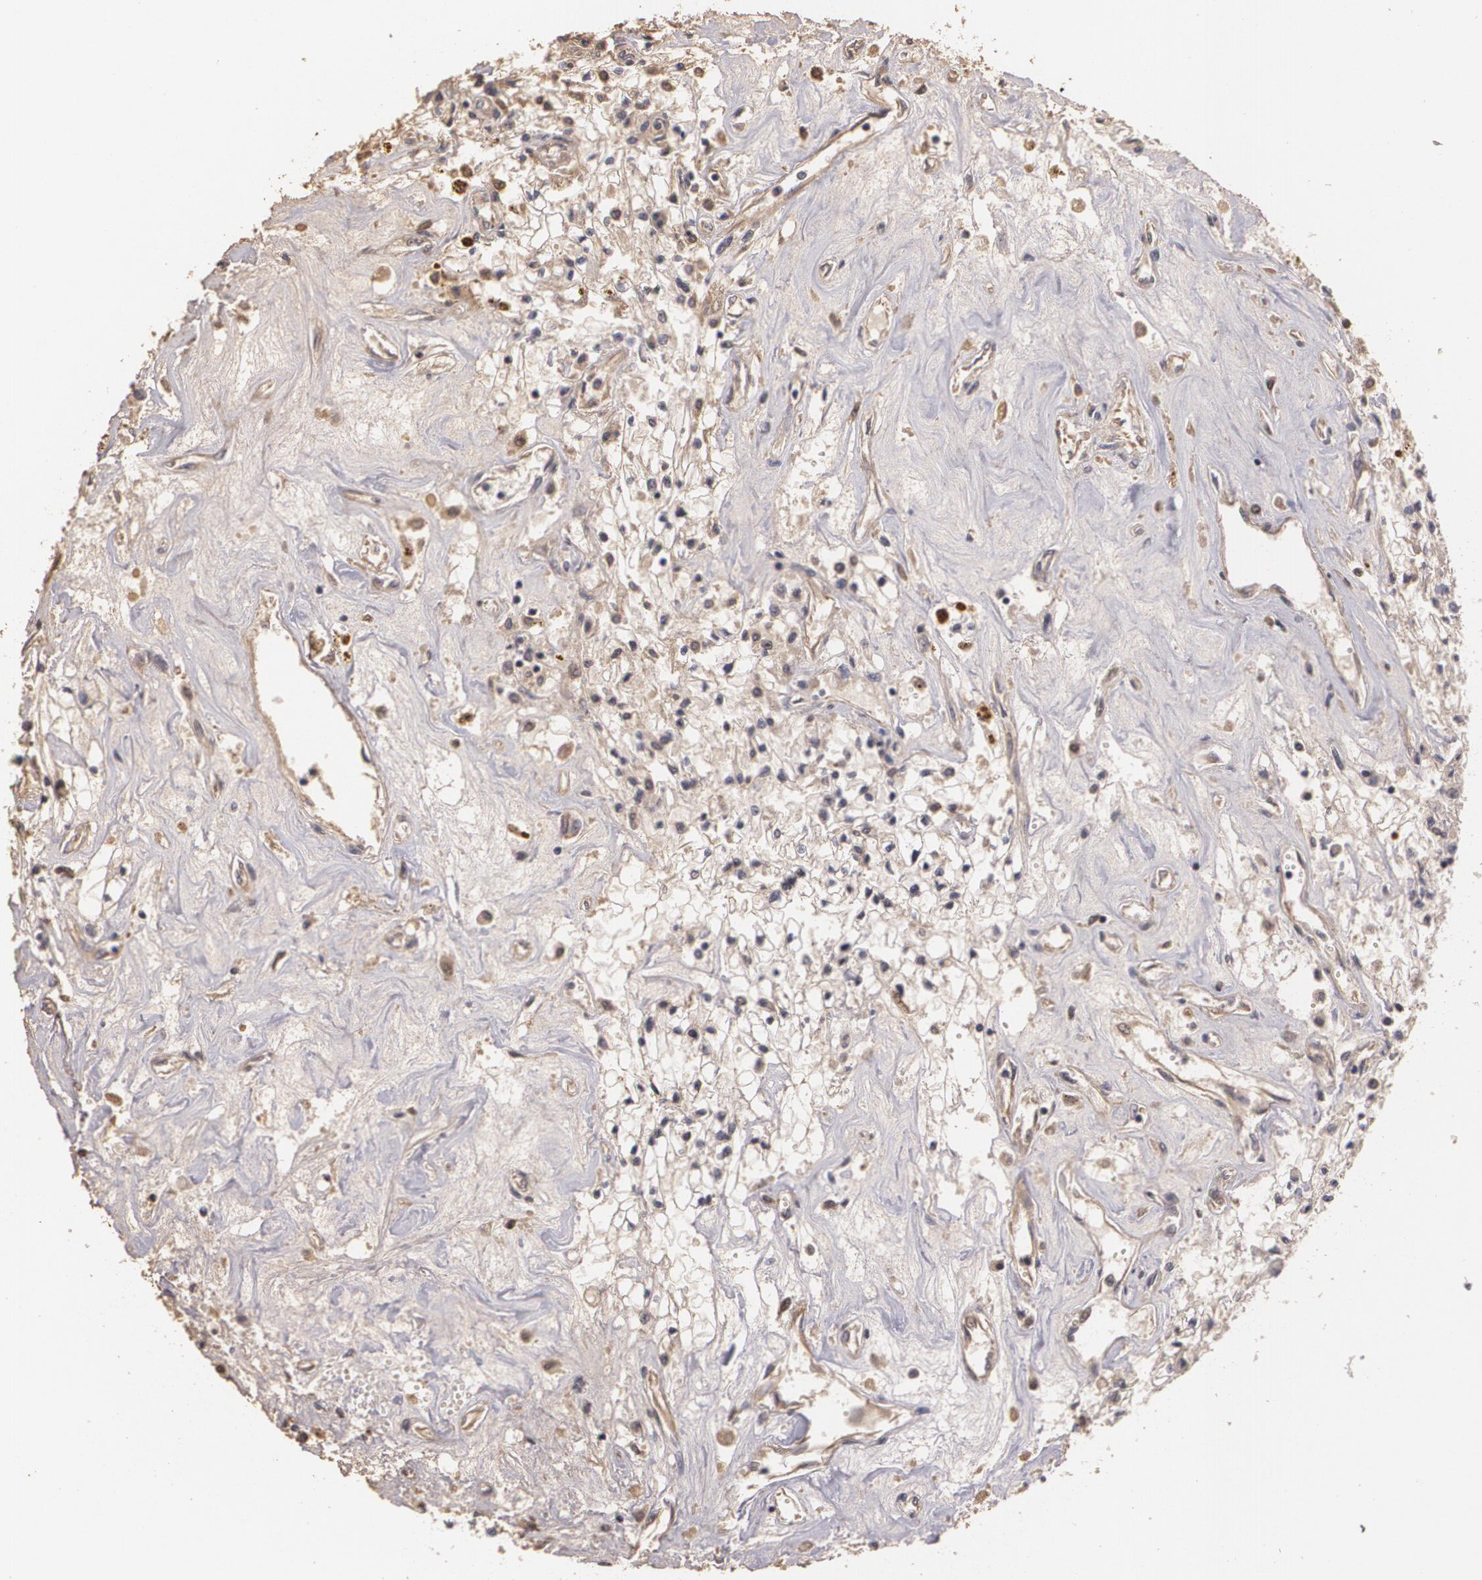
{"staining": {"intensity": "weak", "quantity": "<25%", "location": "nuclear"}, "tissue": "renal cancer", "cell_type": "Tumor cells", "image_type": "cancer", "snomed": [{"axis": "morphology", "description": "Adenocarcinoma, NOS"}, {"axis": "topography", "description": "Kidney"}], "caption": "This is an IHC photomicrograph of human renal cancer (adenocarcinoma). There is no positivity in tumor cells.", "gene": "BRCA1", "patient": {"sex": "male", "age": 78}}